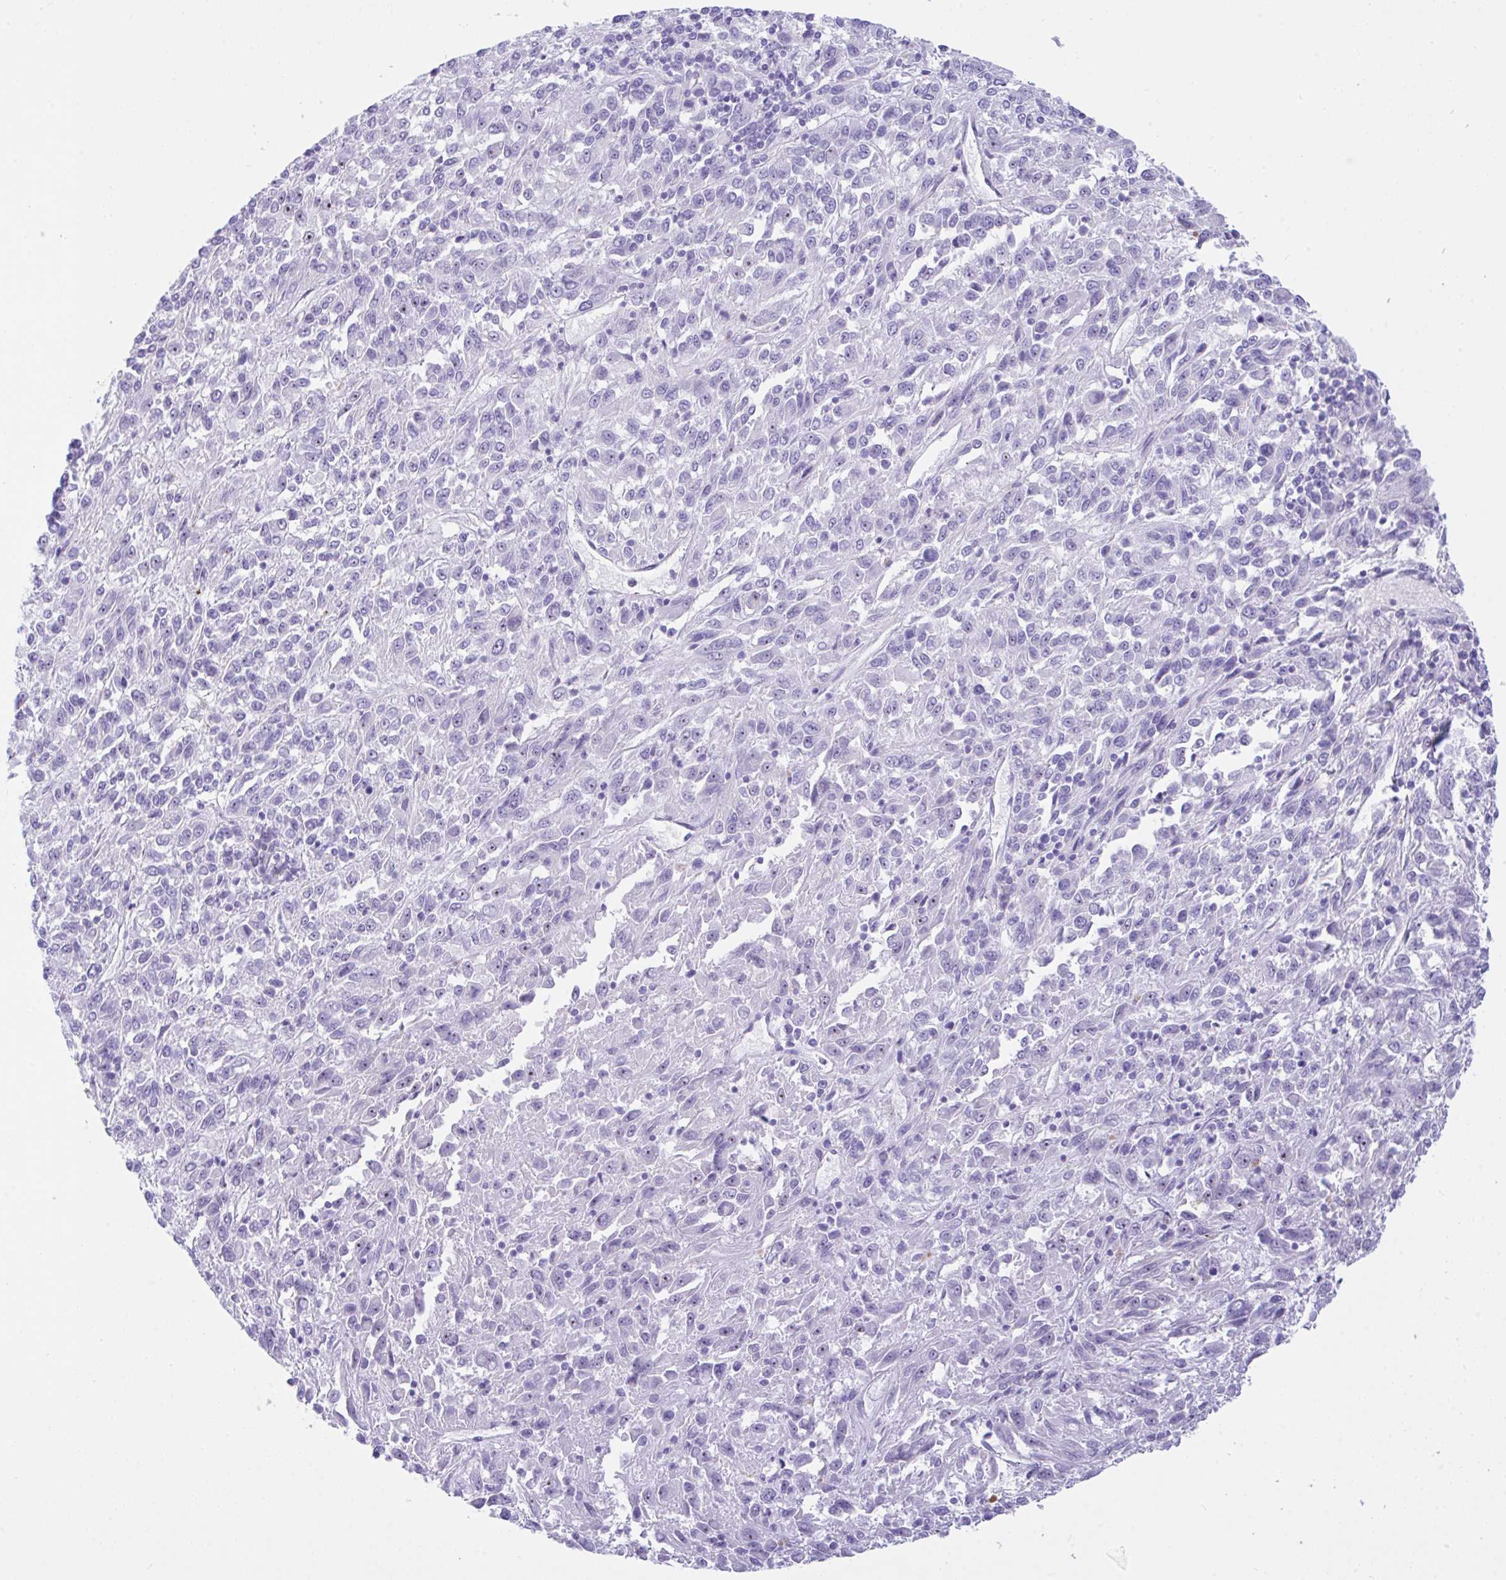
{"staining": {"intensity": "negative", "quantity": "none", "location": "none"}, "tissue": "melanoma", "cell_type": "Tumor cells", "image_type": "cancer", "snomed": [{"axis": "morphology", "description": "Malignant melanoma, Metastatic site"}, {"axis": "topography", "description": "Lung"}], "caption": "Tumor cells are negative for protein expression in human melanoma. Brightfield microscopy of immunohistochemistry stained with DAB (brown) and hematoxylin (blue), captured at high magnification.", "gene": "NDUFAF8", "patient": {"sex": "male", "age": 64}}